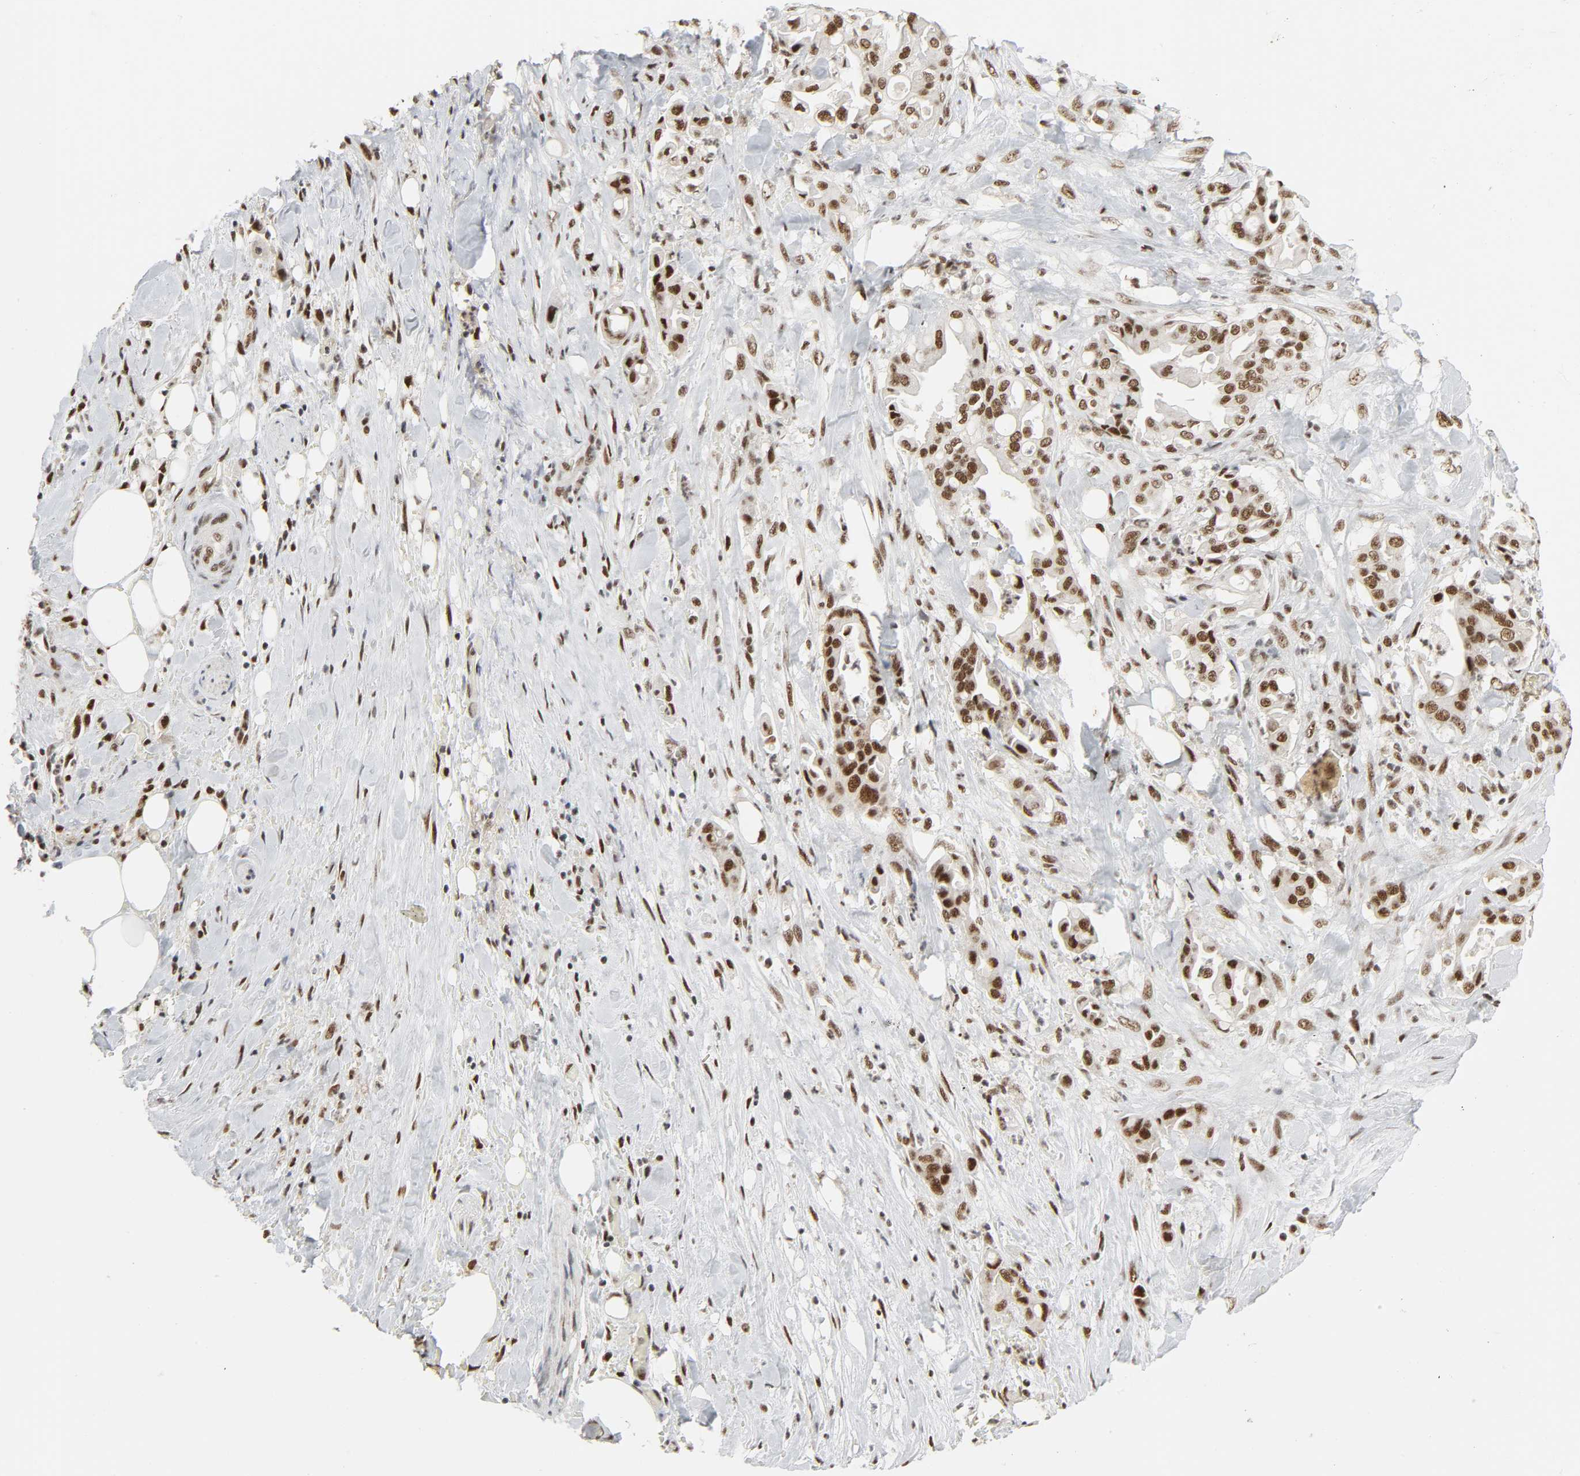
{"staining": {"intensity": "strong", "quantity": ">75%", "location": "nuclear"}, "tissue": "liver cancer", "cell_type": "Tumor cells", "image_type": "cancer", "snomed": [{"axis": "morphology", "description": "Cholangiocarcinoma"}, {"axis": "topography", "description": "Liver"}], "caption": "Strong nuclear expression is appreciated in about >75% of tumor cells in liver cancer (cholangiocarcinoma).", "gene": "CDK7", "patient": {"sex": "female", "age": 68}}